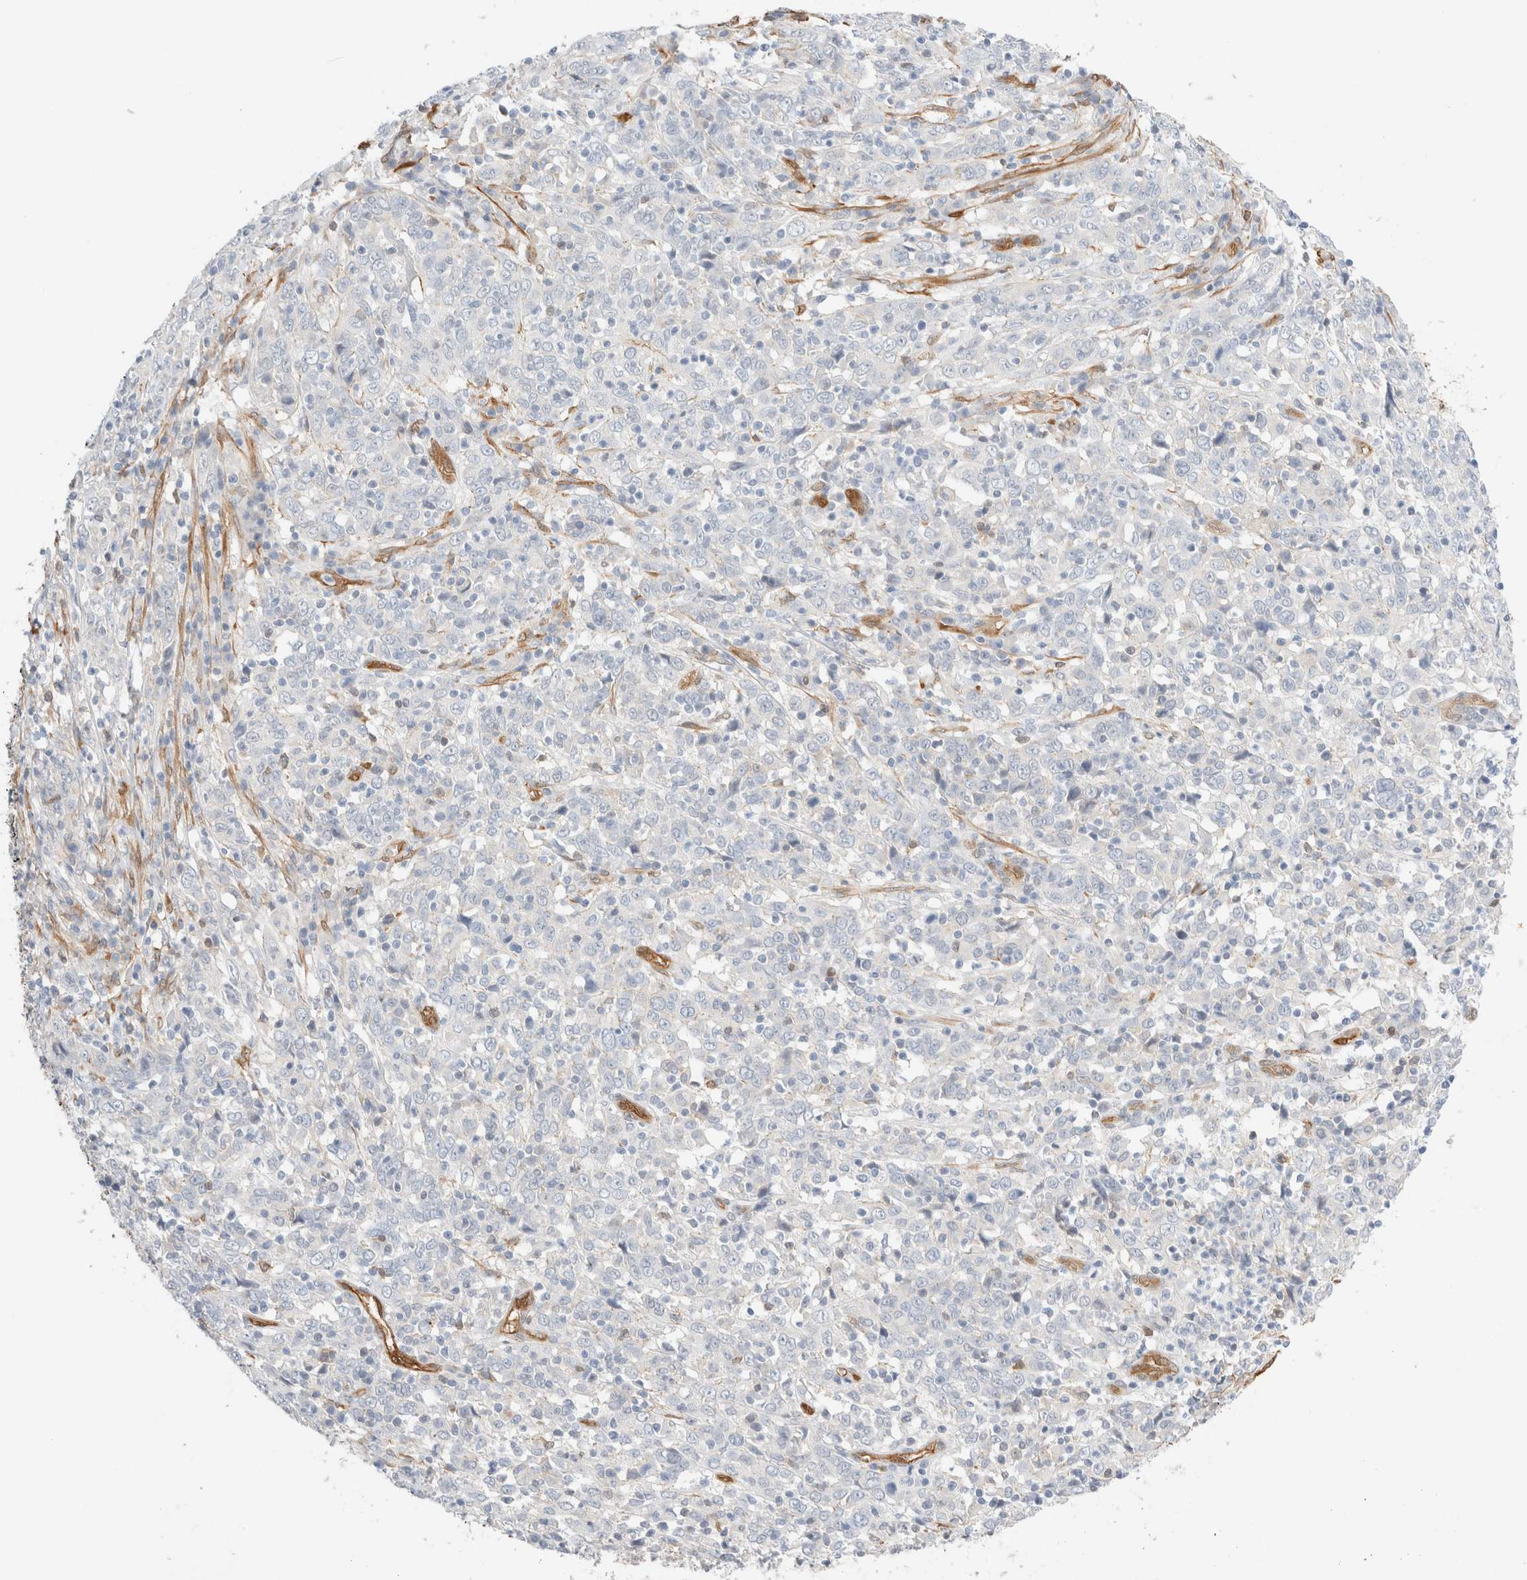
{"staining": {"intensity": "negative", "quantity": "none", "location": "none"}, "tissue": "cervical cancer", "cell_type": "Tumor cells", "image_type": "cancer", "snomed": [{"axis": "morphology", "description": "Squamous cell carcinoma, NOS"}, {"axis": "topography", "description": "Cervix"}], "caption": "Human squamous cell carcinoma (cervical) stained for a protein using immunohistochemistry demonstrates no positivity in tumor cells.", "gene": "LMCD1", "patient": {"sex": "female", "age": 46}}